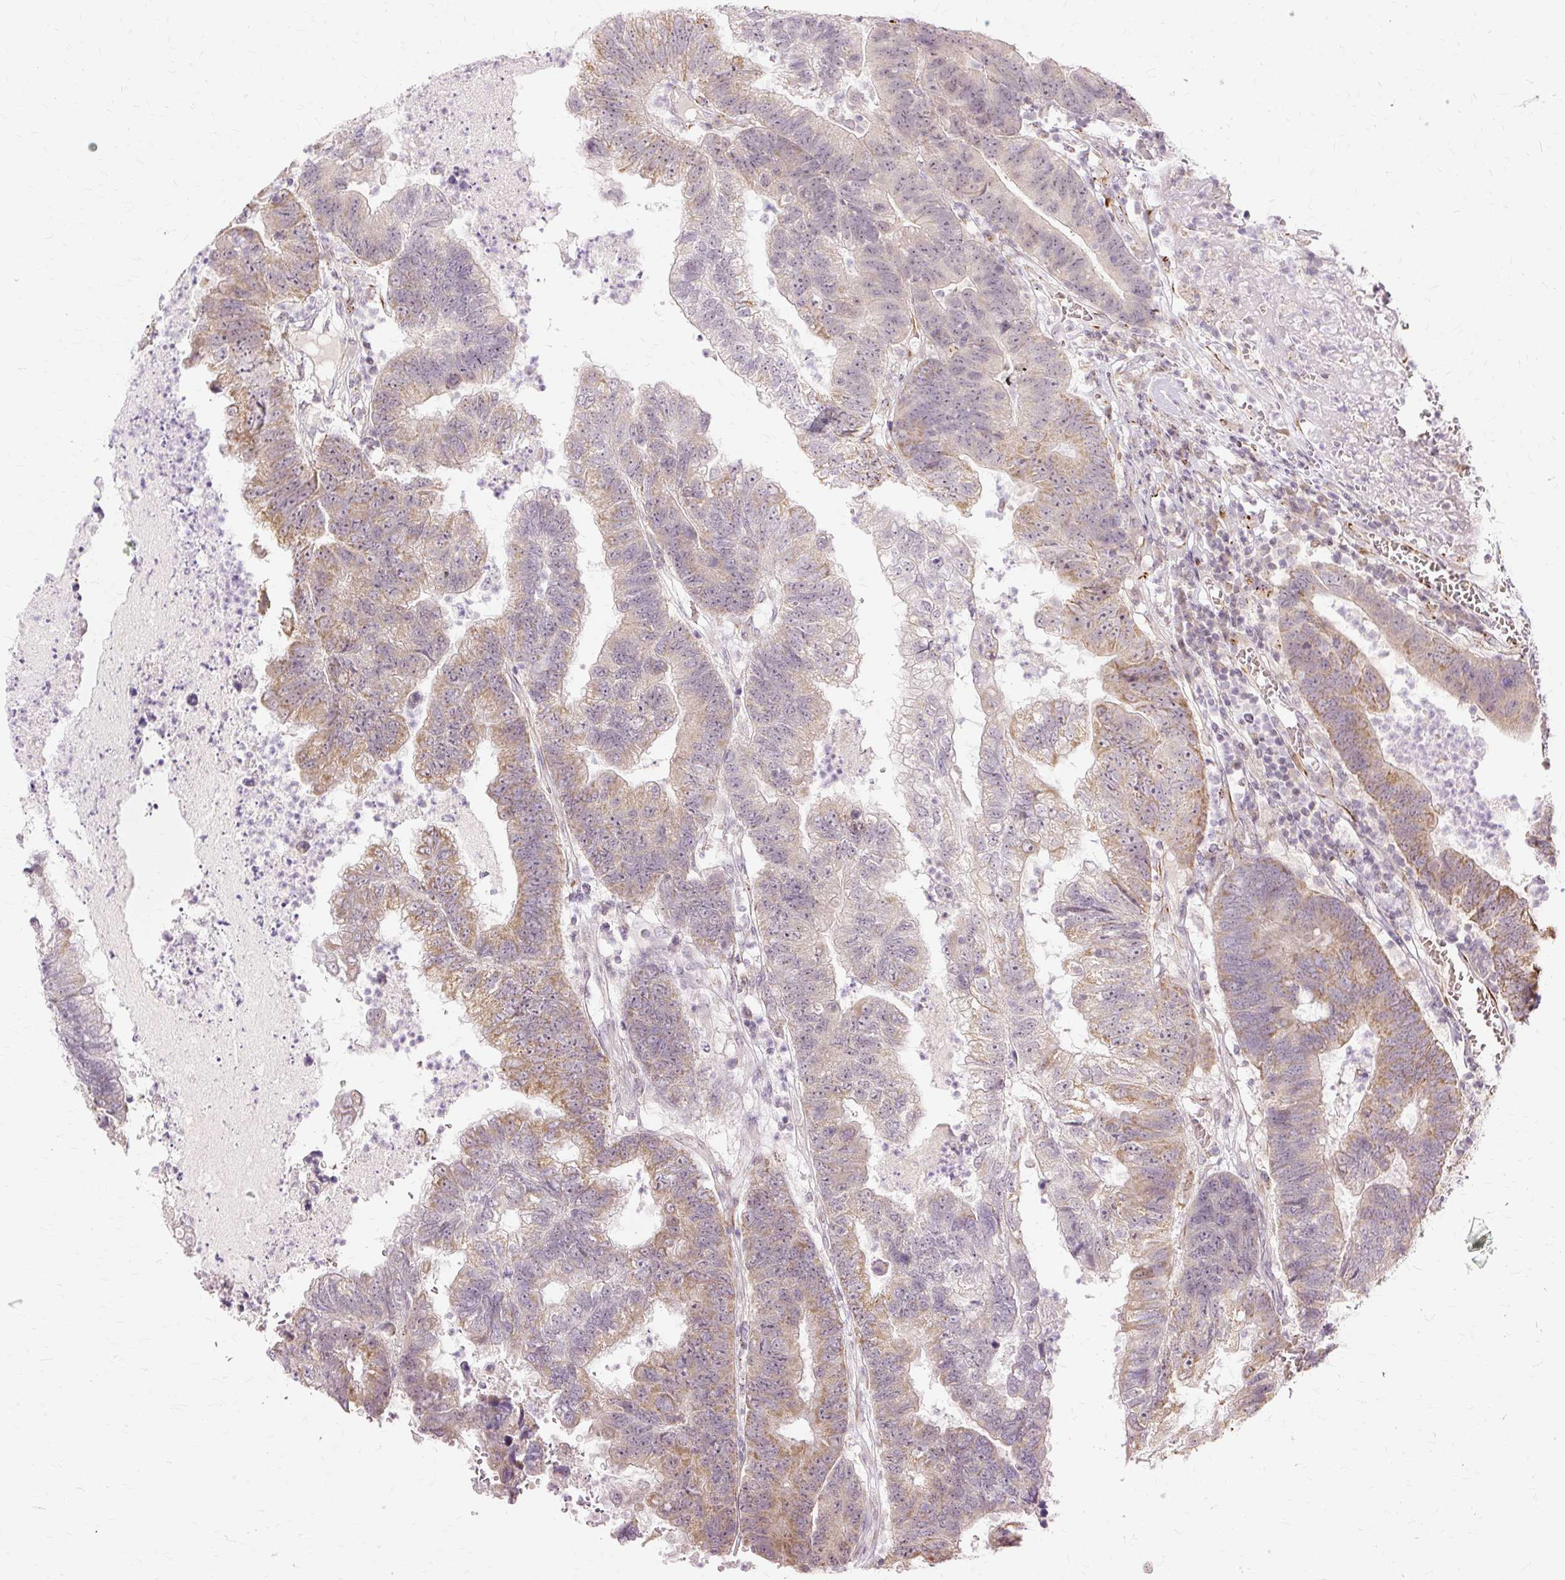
{"staining": {"intensity": "moderate", "quantity": "<25%", "location": "cytoplasmic/membranous"}, "tissue": "colorectal cancer", "cell_type": "Tumor cells", "image_type": "cancer", "snomed": [{"axis": "morphology", "description": "Adenocarcinoma, NOS"}, {"axis": "topography", "description": "Colon"}], "caption": "Human colorectal adenocarcinoma stained for a protein (brown) exhibits moderate cytoplasmic/membranous positive expression in approximately <25% of tumor cells.", "gene": "MMACHC", "patient": {"sex": "female", "age": 48}}